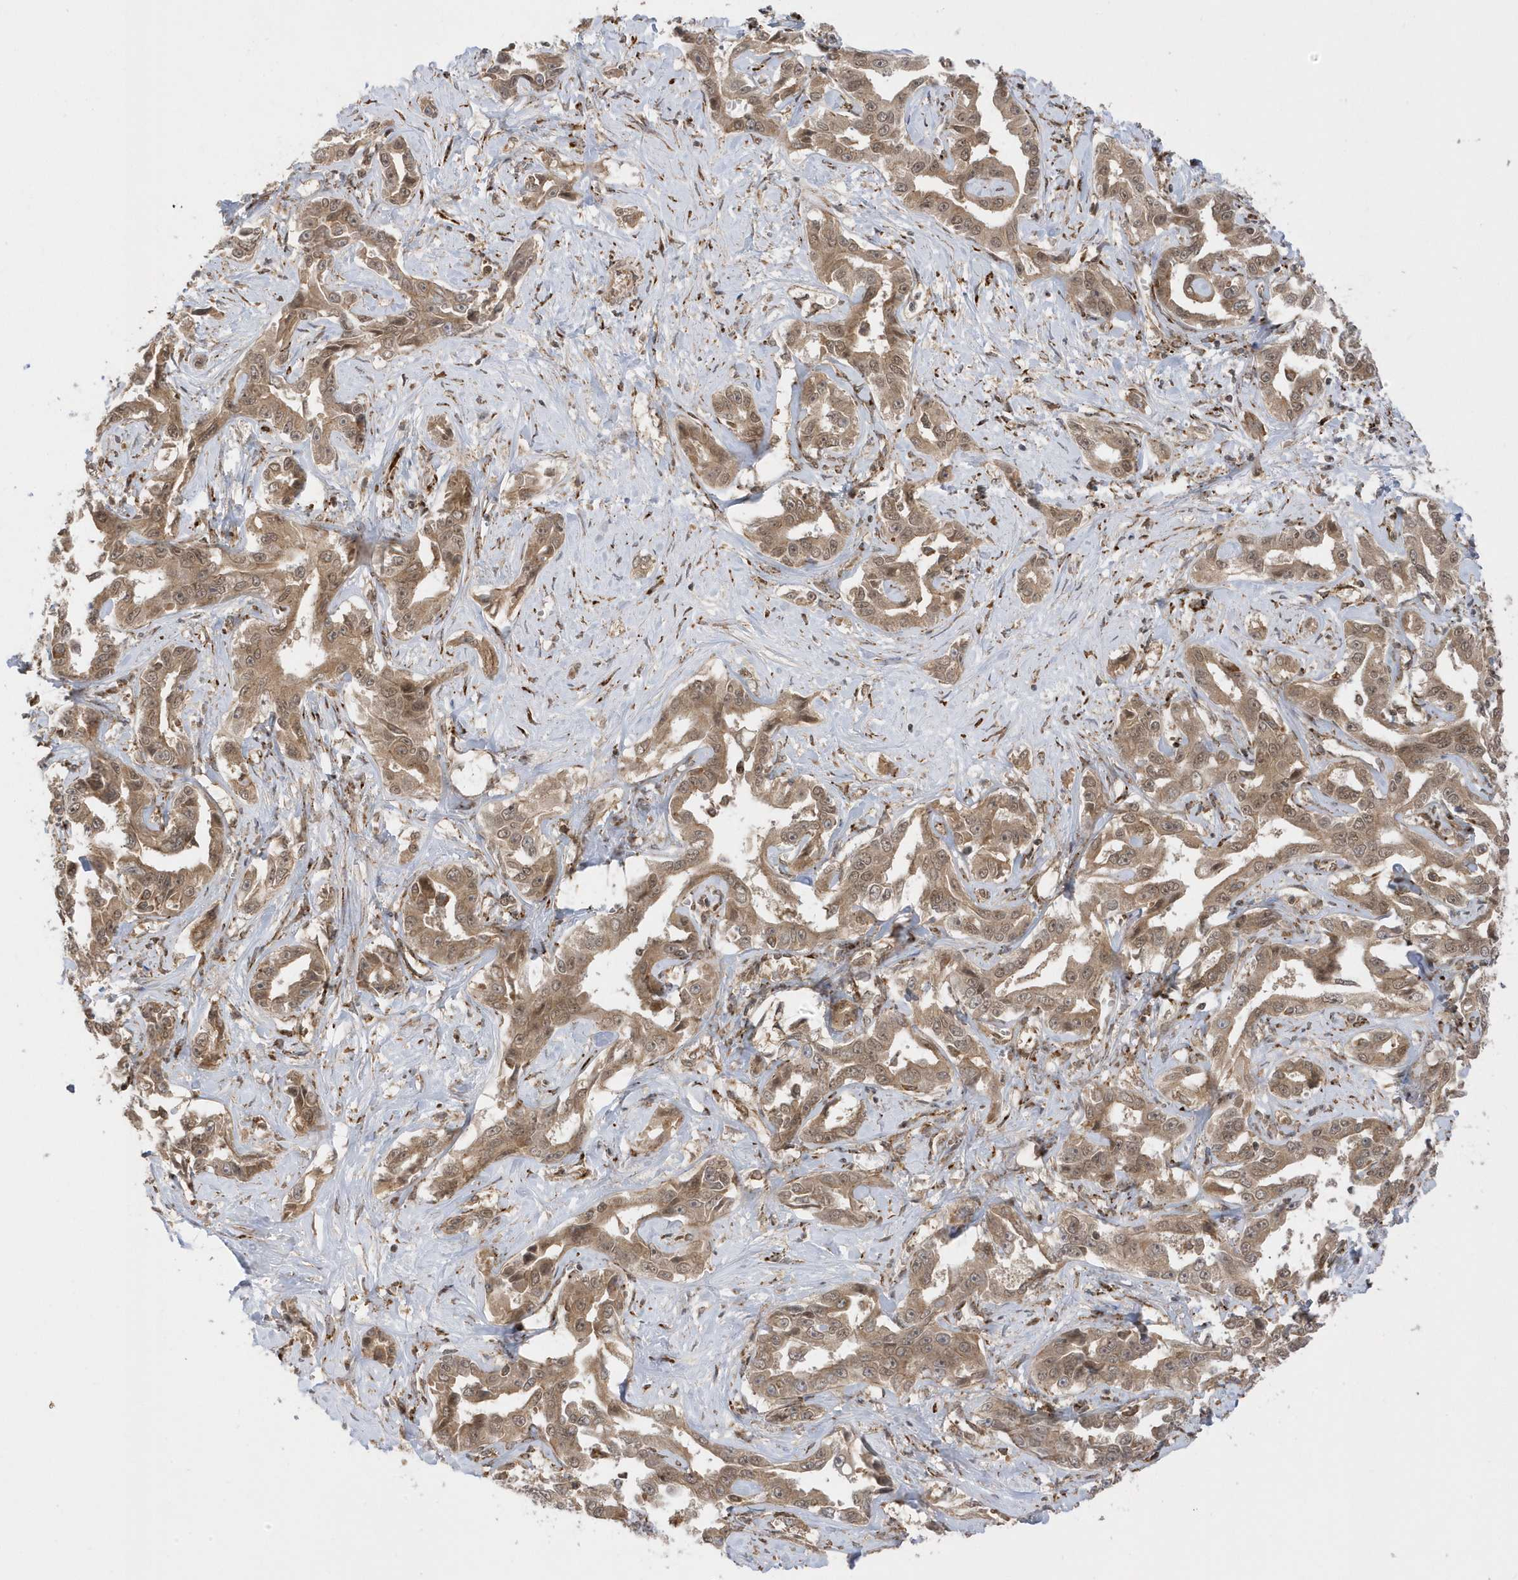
{"staining": {"intensity": "moderate", "quantity": ">75%", "location": "cytoplasmic/membranous,nuclear"}, "tissue": "liver cancer", "cell_type": "Tumor cells", "image_type": "cancer", "snomed": [{"axis": "morphology", "description": "Cholangiocarcinoma"}, {"axis": "topography", "description": "Liver"}], "caption": "High-power microscopy captured an IHC micrograph of liver cancer (cholangiocarcinoma), revealing moderate cytoplasmic/membranous and nuclear positivity in approximately >75% of tumor cells.", "gene": "METTL21A", "patient": {"sex": "male", "age": 59}}